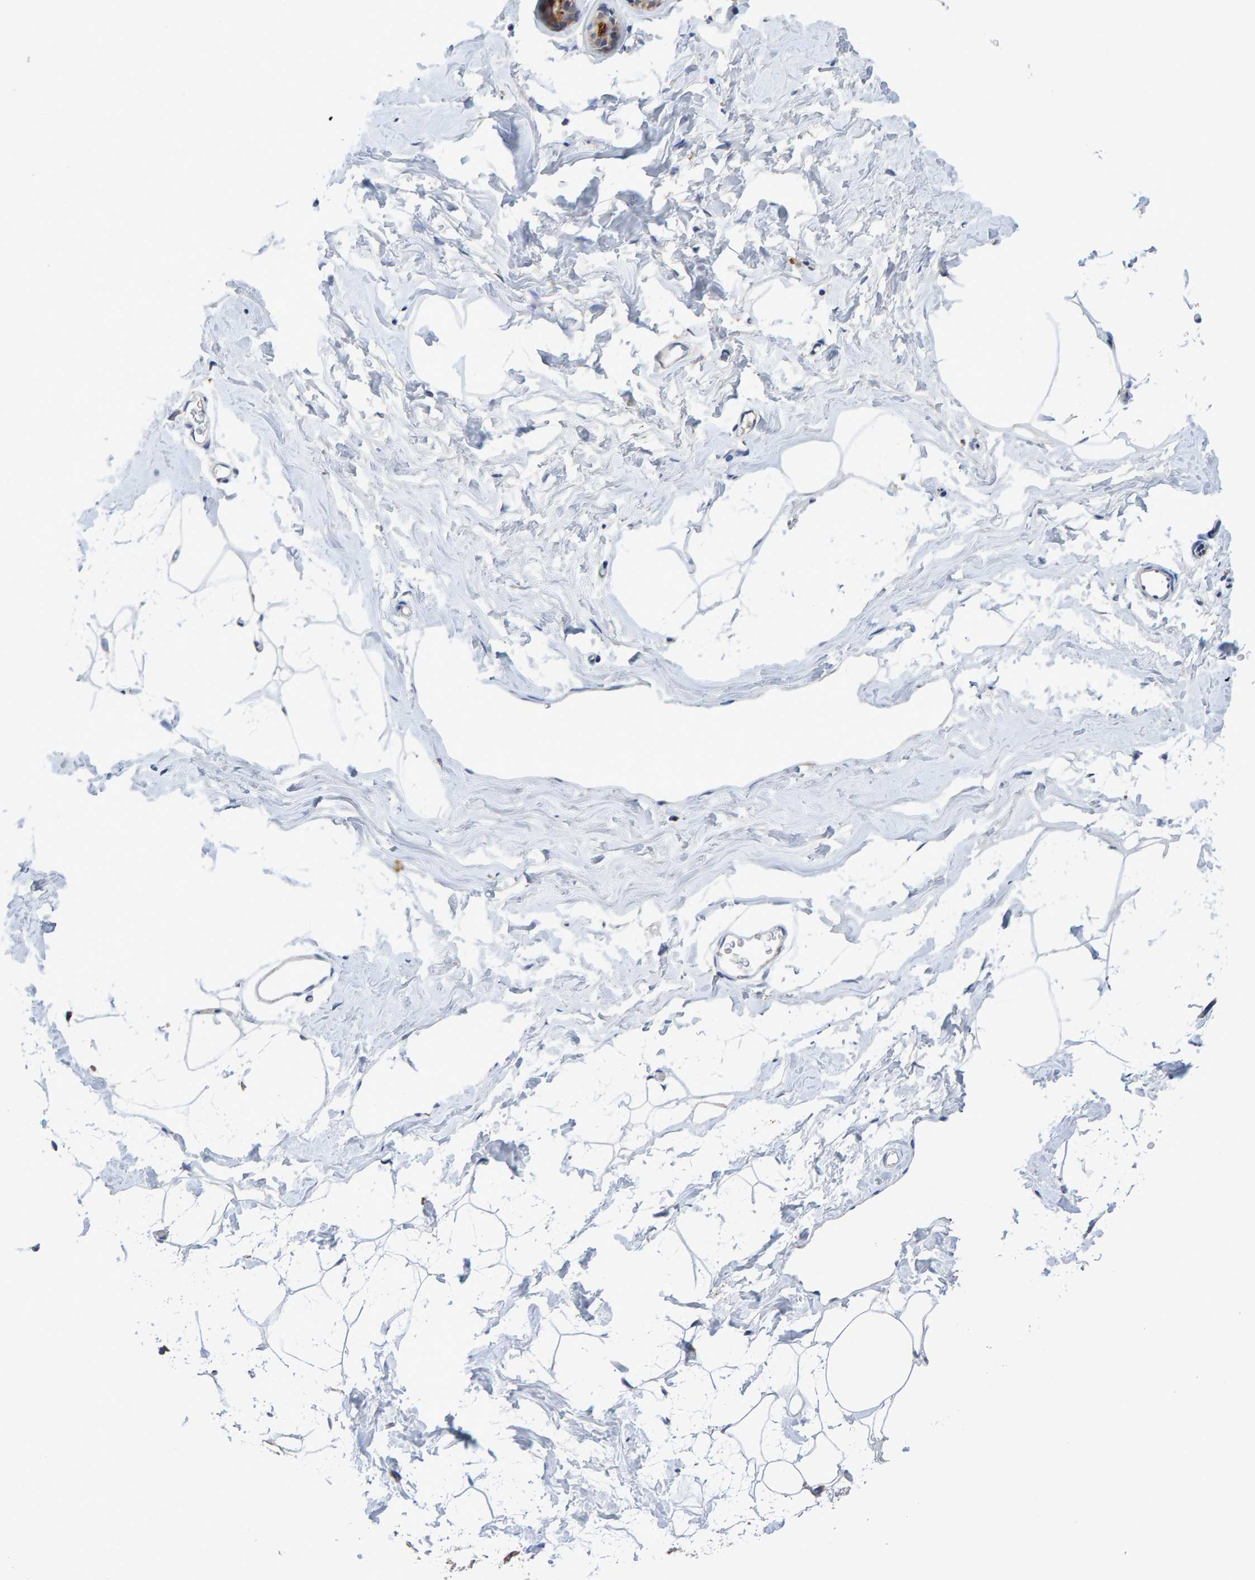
{"staining": {"intensity": "negative", "quantity": "none", "location": "none"}, "tissue": "adipose tissue", "cell_type": "Adipocytes", "image_type": "normal", "snomed": [{"axis": "morphology", "description": "Normal tissue, NOS"}, {"axis": "morphology", "description": "Fibrosis, NOS"}, {"axis": "topography", "description": "Breast"}, {"axis": "topography", "description": "Adipose tissue"}], "caption": "An image of human adipose tissue is negative for staining in adipocytes. (IHC, brightfield microscopy, high magnification).", "gene": "EFR3A", "patient": {"sex": "female", "age": 39}}